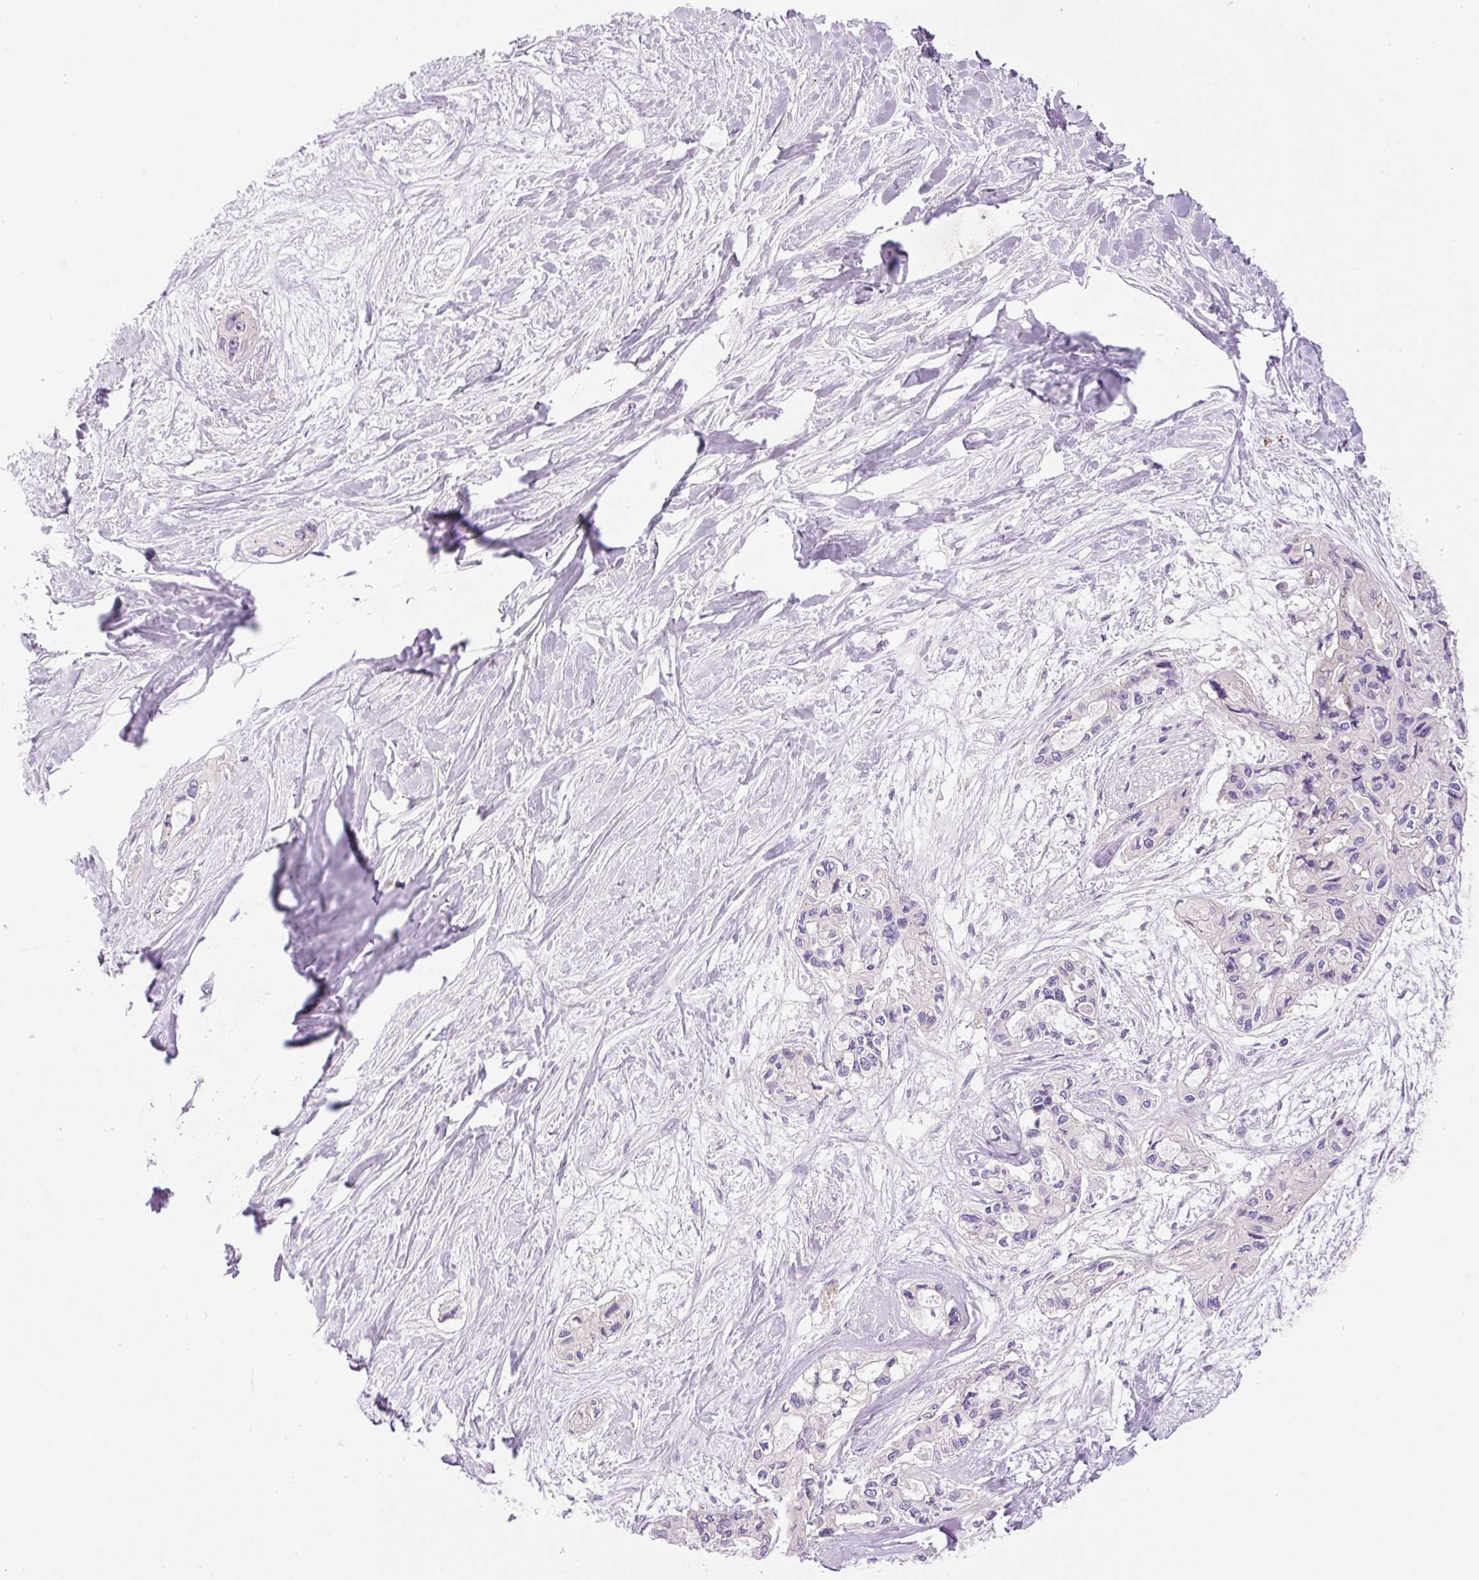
{"staining": {"intensity": "negative", "quantity": "none", "location": "none"}, "tissue": "pancreatic cancer", "cell_type": "Tumor cells", "image_type": "cancer", "snomed": [{"axis": "morphology", "description": "Adenocarcinoma, NOS"}, {"axis": "topography", "description": "Pancreas"}], "caption": "A high-resolution image shows IHC staining of pancreatic adenocarcinoma, which exhibits no significant staining in tumor cells. (Immunohistochemistry (ihc), brightfield microscopy, high magnification).", "gene": "PNPLA5", "patient": {"sex": "female", "age": 50}}